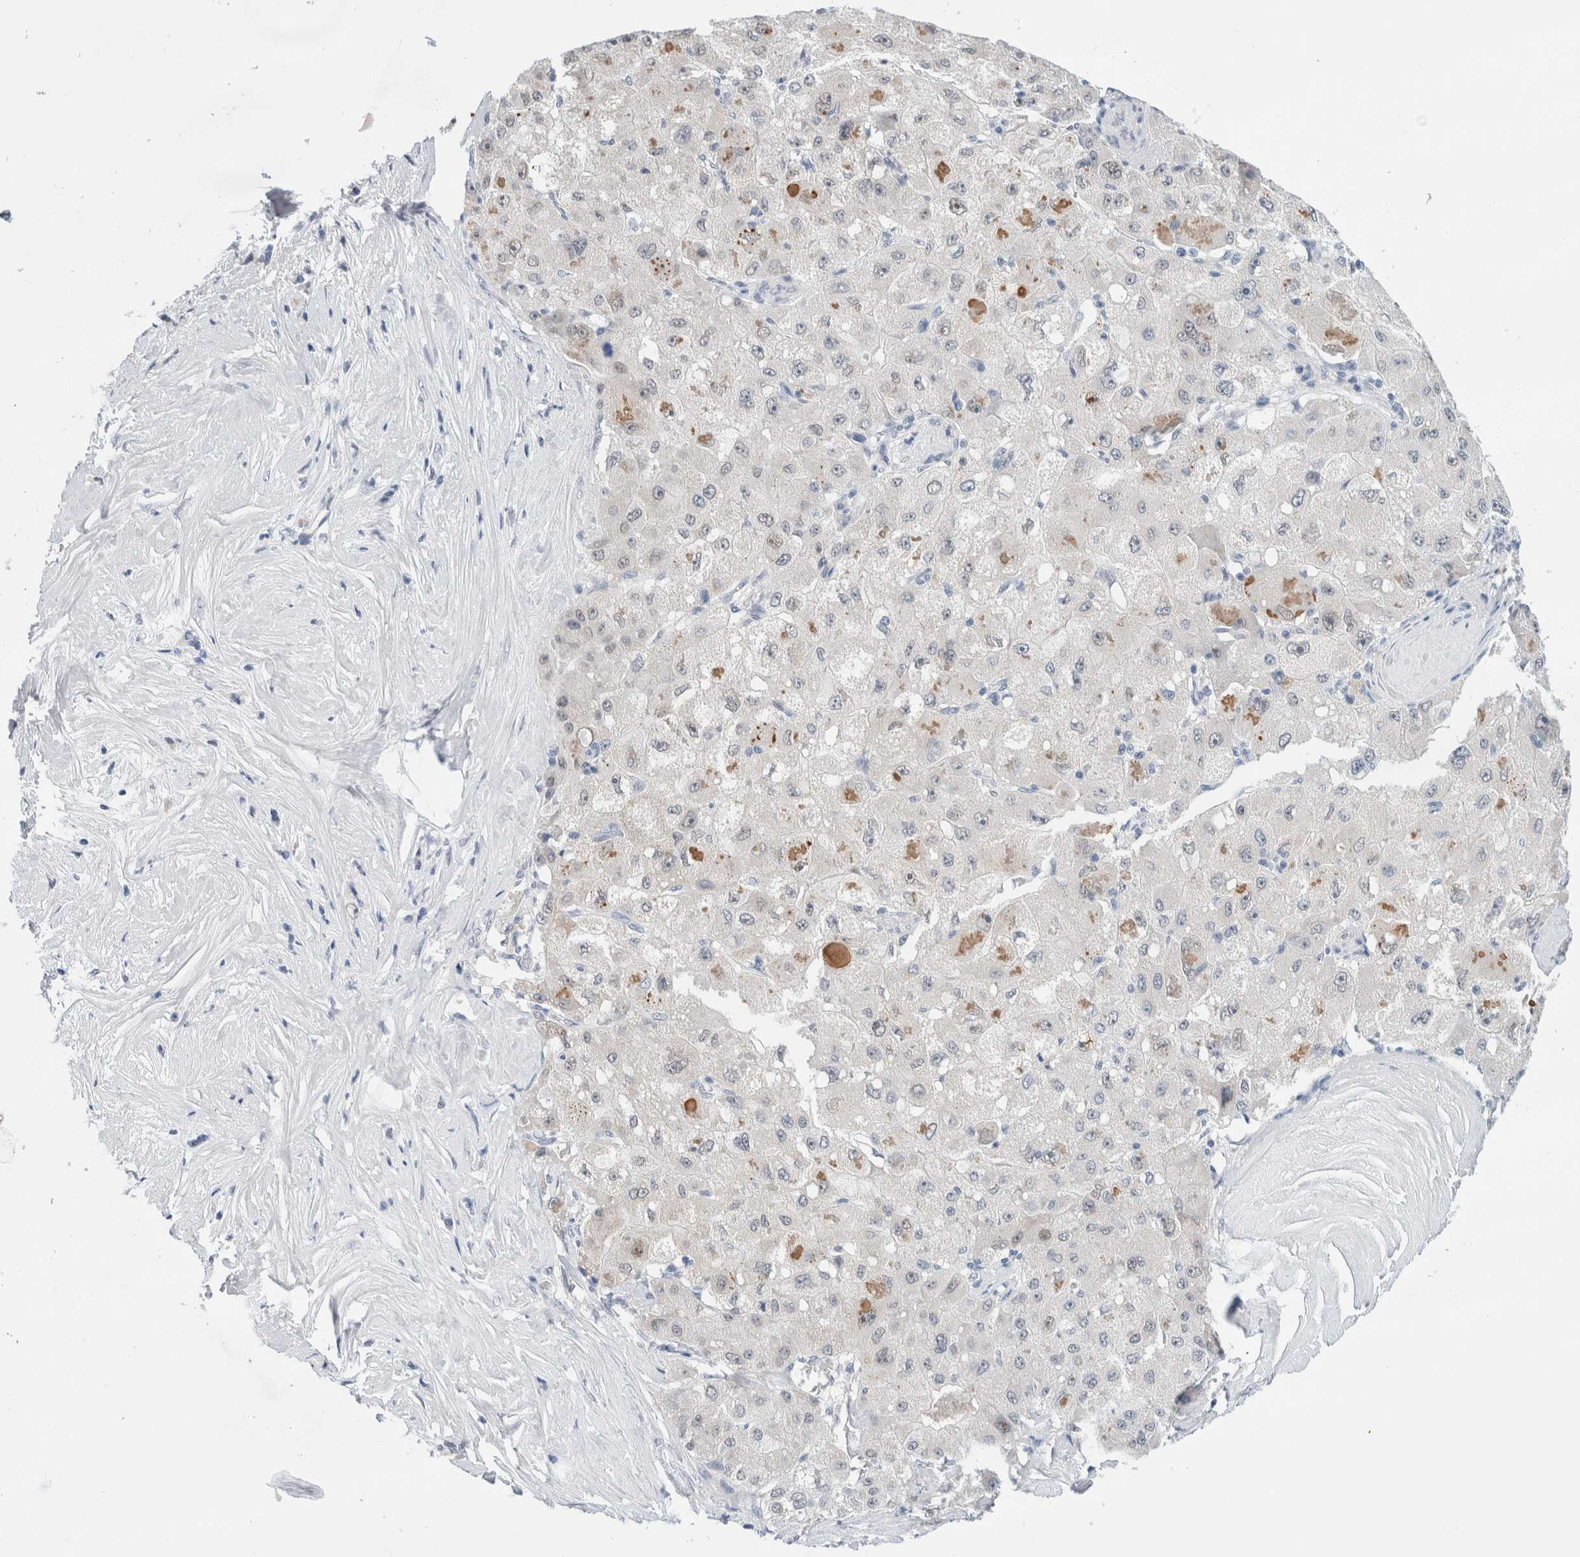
{"staining": {"intensity": "negative", "quantity": "none", "location": "none"}, "tissue": "liver cancer", "cell_type": "Tumor cells", "image_type": "cancer", "snomed": [{"axis": "morphology", "description": "Carcinoma, Hepatocellular, NOS"}, {"axis": "topography", "description": "Liver"}], "caption": "Tumor cells are negative for protein expression in human hepatocellular carcinoma (liver). The staining is performed using DAB (3,3'-diaminobenzidine) brown chromogen with nuclei counter-stained in using hematoxylin.", "gene": "SLC22A12", "patient": {"sex": "male", "age": 80}}